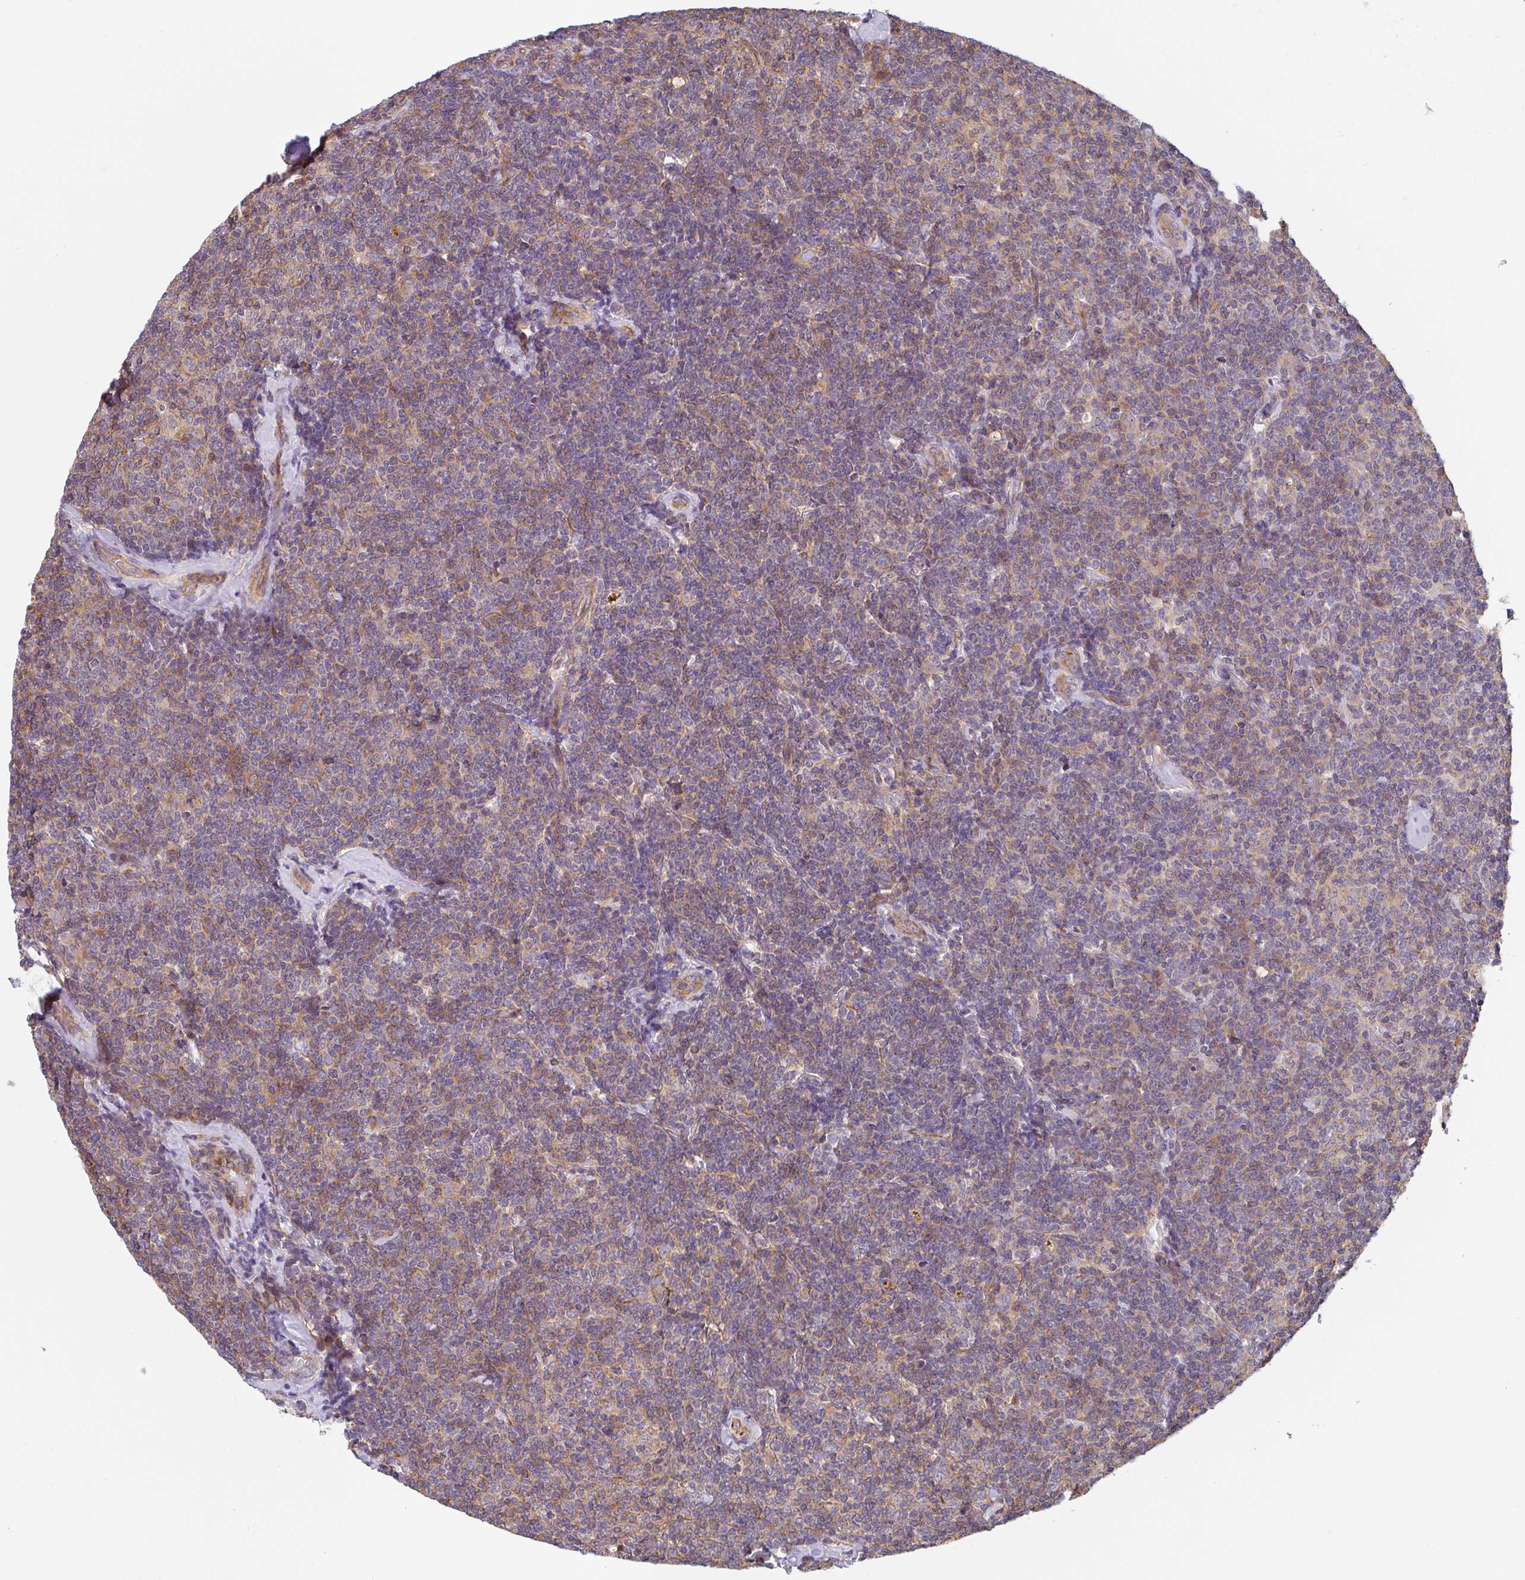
{"staining": {"intensity": "weak", "quantity": ">75%", "location": "cytoplasmic/membranous"}, "tissue": "lymphoma", "cell_type": "Tumor cells", "image_type": "cancer", "snomed": [{"axis": "morphology", "description": "Malignant lymphoma, non-Hodgkin's type, Low grade"}, {"axis": "topography", "description": "Lymph node"}], "caption": "Immunohistochemical staining of low-grade malignant lymphoma, non-Hodgkin's type displays low levels of weak cytoplasmic/membranous staining in about >75% of tumor cells.", "gene": "TMEM229A", "patient": {"sex": "female", "age": 56}}